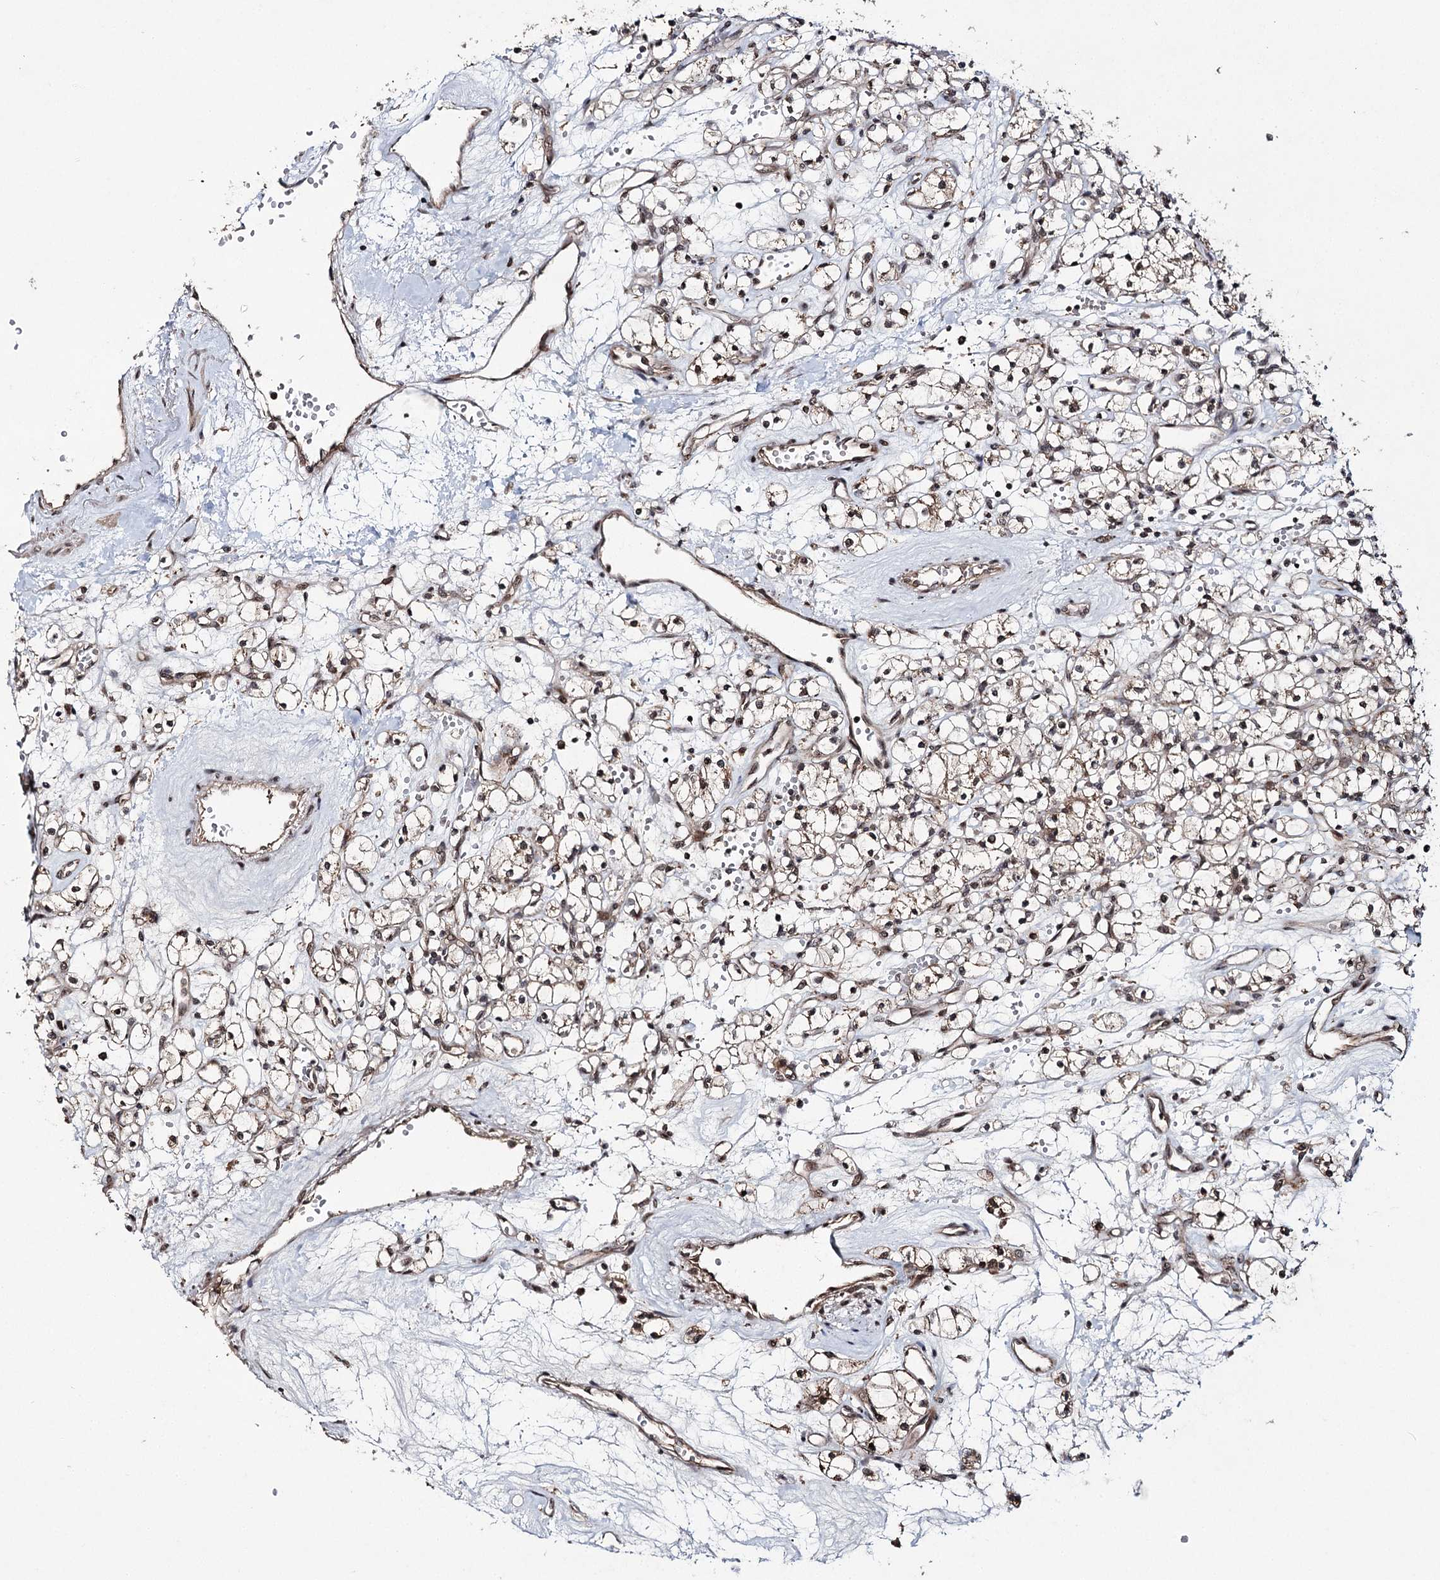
{"staining": {"intensity": "moderate", "quantity": "25%-75%", "location": "cytoplasmic/membranous"}, "tissue": "renal cancer", "cell_type": "Tumor cells", "image_type": "cancer", "snomed": [{"axis": "morphology", "description": "Adenocarcinoma, NOS"}, {"axis": "topography", "description": "Kidney"}], "caption": "Brown immunohistochemical staining in human adenocarcinoma (renal) exhibits moderate cytoplasmic/membranous staining in about 25%-75% of tumor cells.", "gene": "ZNRF3", "patient": {"sex": "female", "age": 59}}